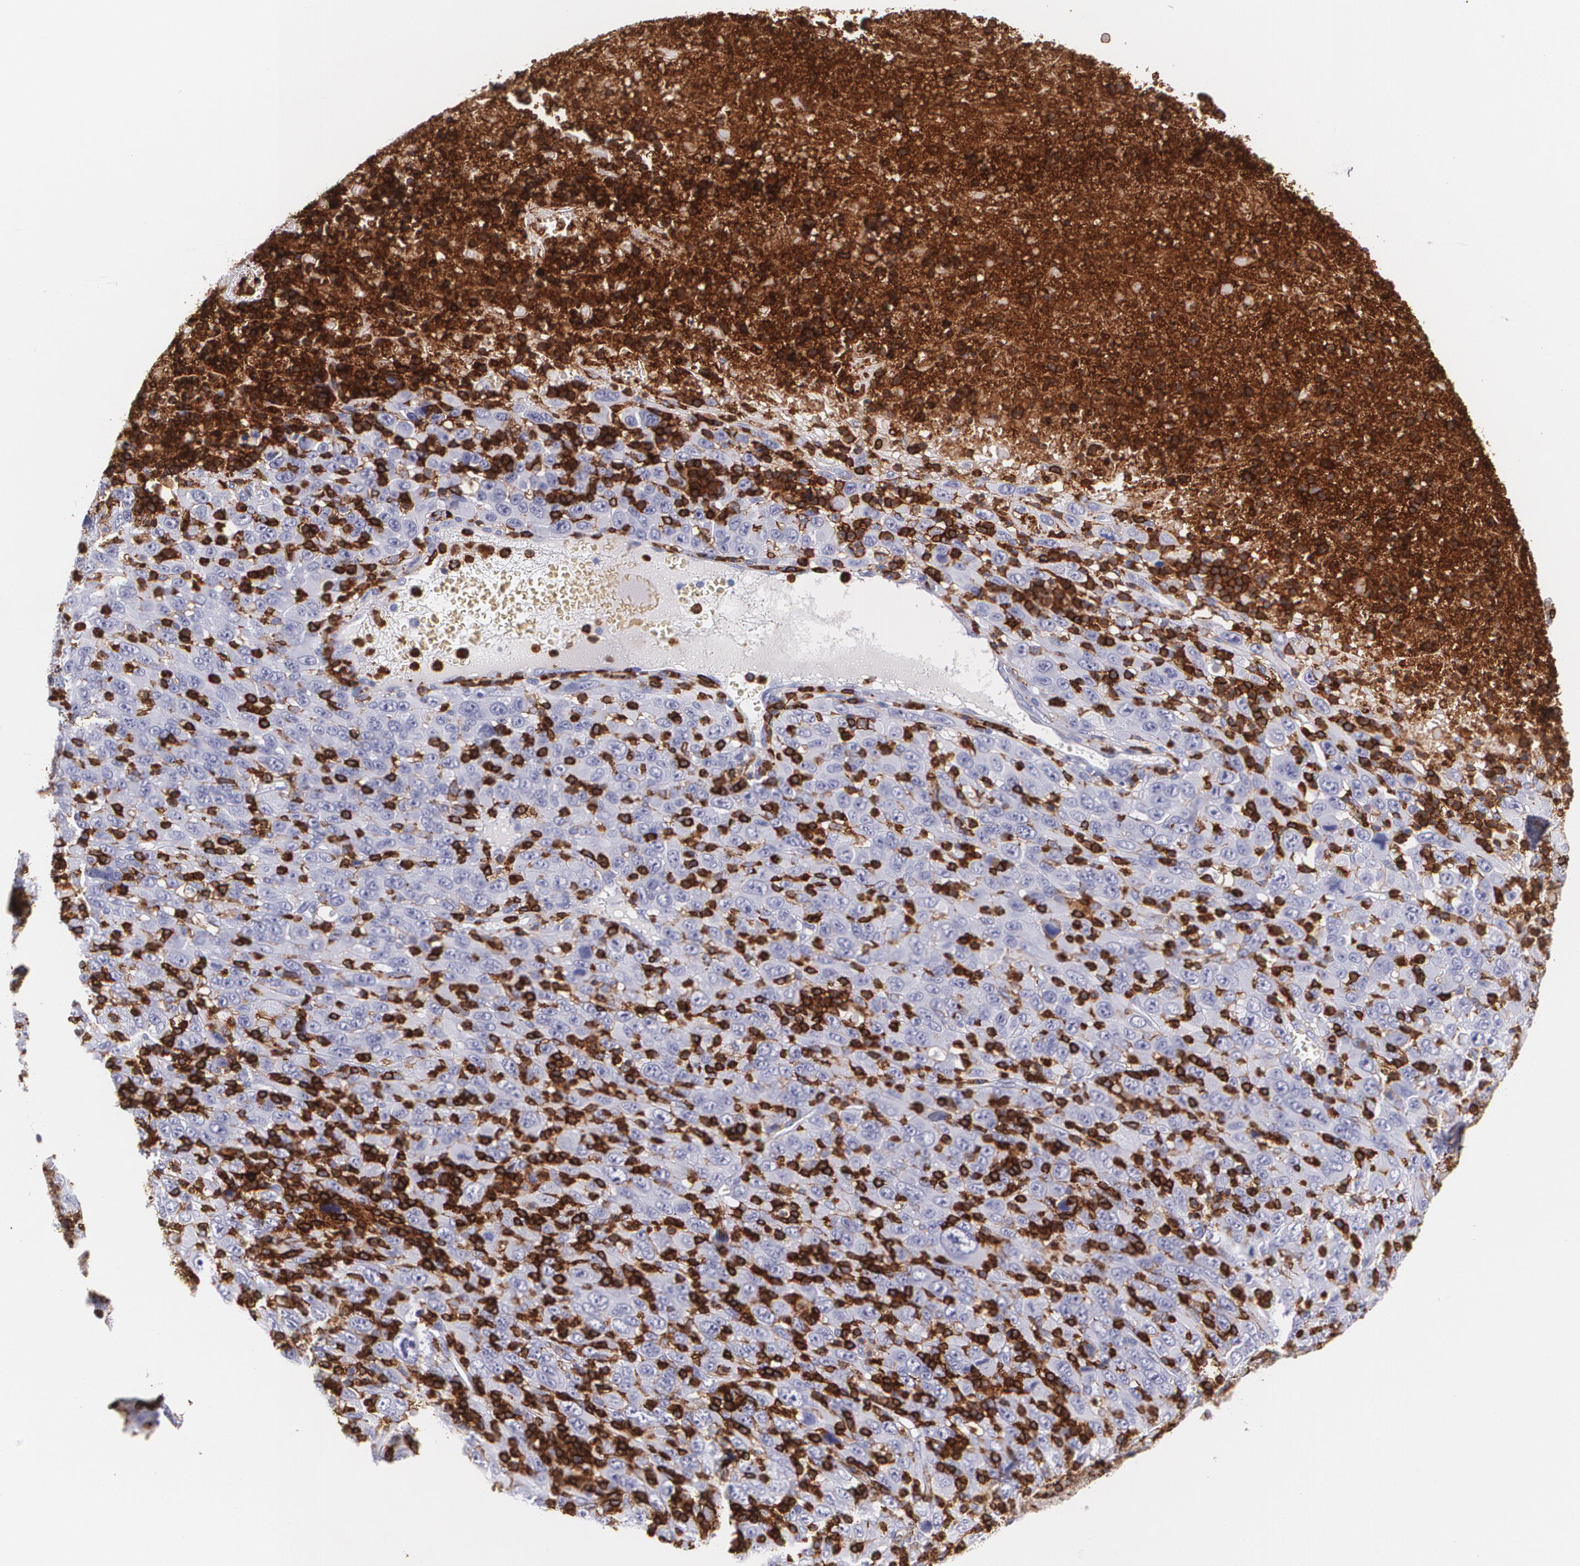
{"staining": {"intensity": "negative", "quantity": "none", "location": "none"}, "tissue": "melanoma", "cell_type": "Tumor cells", "image_type": "cancer", "snomed": [{"axis": "morphology", "description": "Malignant melanoma, Metastatic site"}, {"axis": "topography", "description": "Skin"}], "caption": "Micrograph shows no significant protein expression in tumor cells of melanoma. (DAB (3,3'-diaminobenzidine) immunohistochemistry with hematoxylin counter stain).", "gene": "PTPRC", "patient": {"sex": "female", "age": 56}}